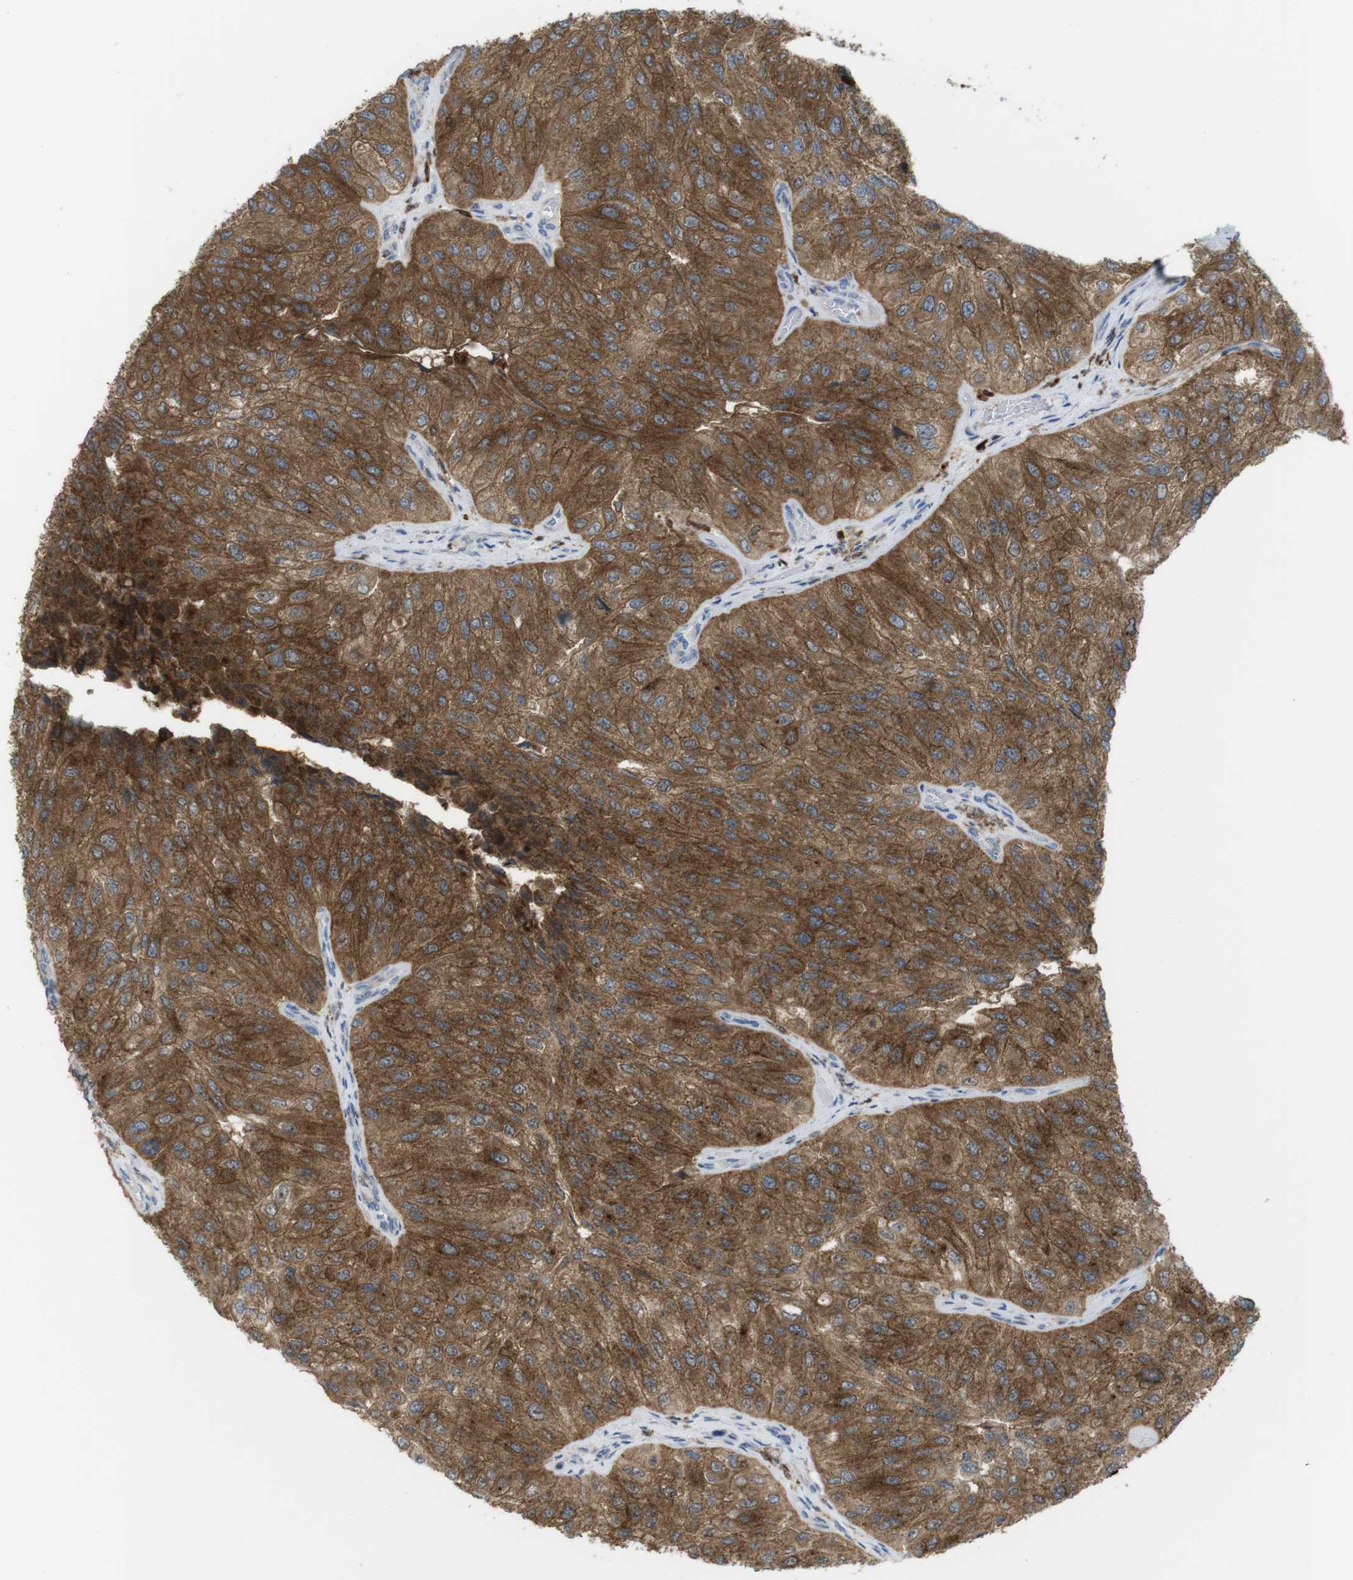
{"staining": {"intensity": "strong", "quantity": ">75%", "location": "cytoplasmic/membranous"}, "tissue": "urothelial cancer", "cell_type": "Tumor cells", "image_type": "cancer", "snomed": [{"axis": "morphology", "description": "Urothelial carcinoma, High grade"}, {"axis": "topography", "description": "Kidney"}, {"axis": "topography", "description": "Urinary bladder"}], "caption": "Brown immunohistochemical staining in human high-grade urothelial carcinoma reveals strong cytoplasmic/membranous positivity in approximately >75% of tumor cells.", "gene": "PRKCD", "patient": {"sex": "male", "age": 77}}